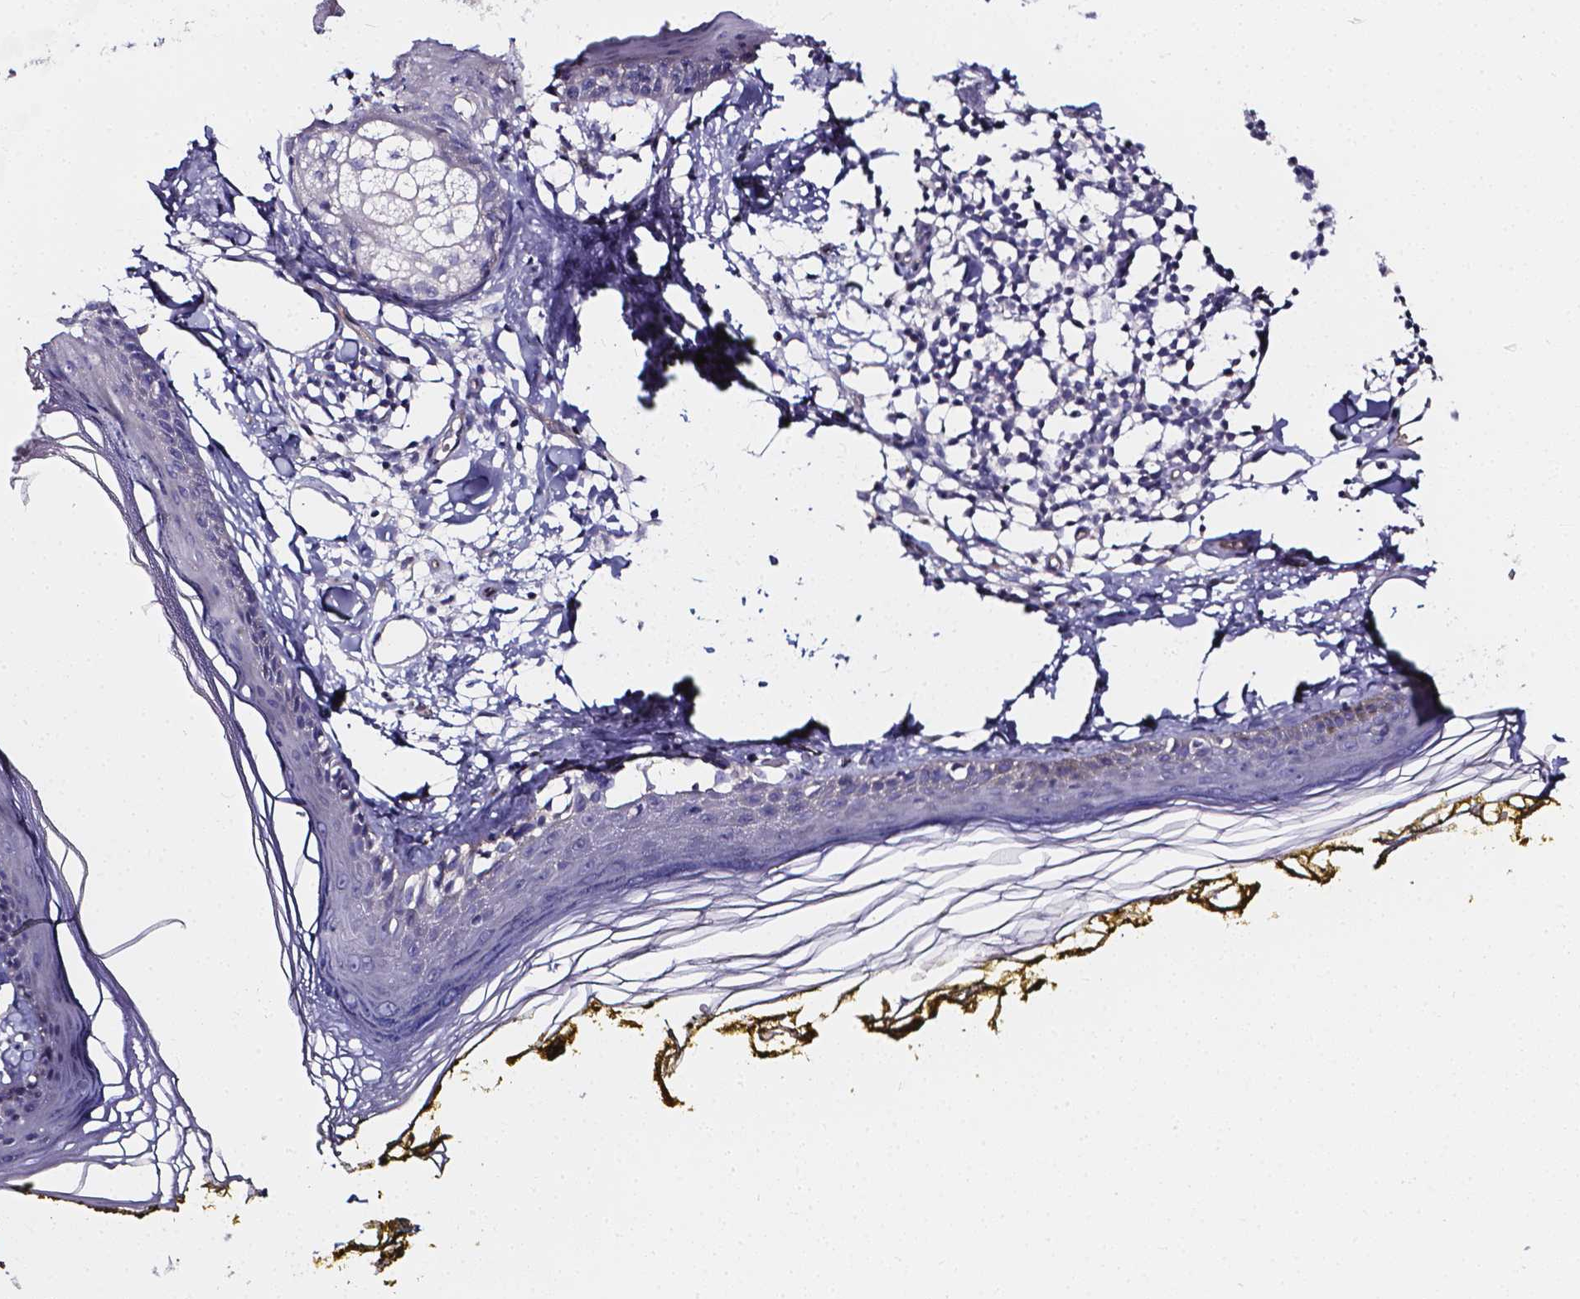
{"staining": {"intensity": "negative", "quantity": "none", "location": "none"}, "tissue": "skin", "cell_type": "Fibroblasts", "image_type": "normal", "snomed": [{"axis": "morphology", "description": "Normal tissue, NOS"}, {"axis": "topography", "description": "Skin"}], "caption": "Fibroblasts show no significant expression in unremarkable skin. The staining was performed using DAB (3,3'-diaminobenzidine) to visualize the protein expression in brown, while the nuclei were stained in blue with hematoxylin (Magnification: 20x).", "gene": "CACNG8", "patient": {"sex": "male", "age": 76}}